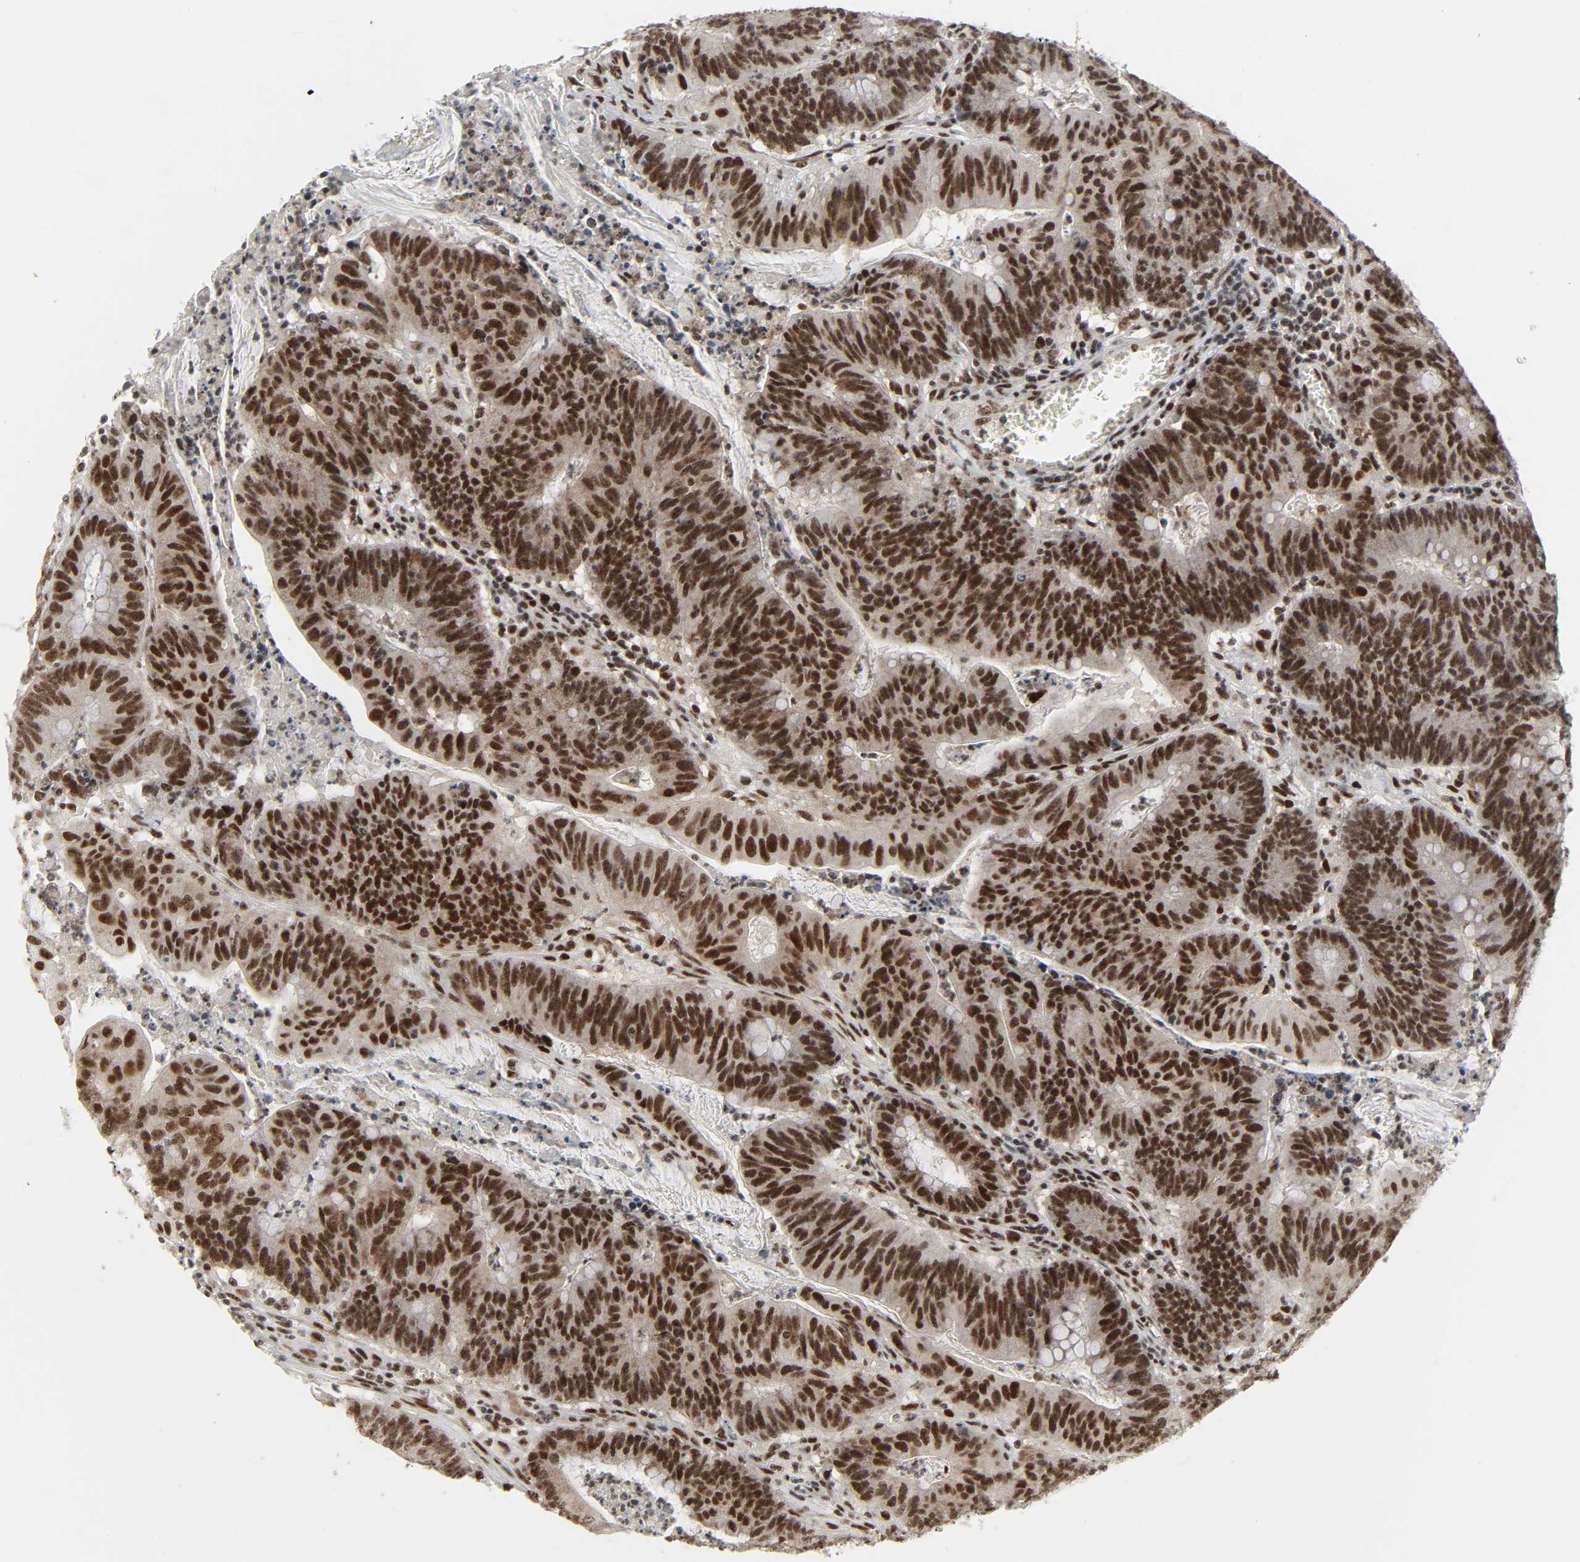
{"staining": {"intensity": "strong", "quantity": ">75%", "location": "nuclear"}, "tissue": "colorectal cancer", "cell_type": "Tumor cells", "image_type": "cancer", "snomed": [{"axis": "morphology", "description": "Adenocarcinoma, NOS"}, {"axis": "topography", "description": "Colon"}], "caption": "This histopathology image reveals immunohistochemistry (IHC) staining of human colorectal cancer (adenocarcinoma), with high strong nuclear positivity in approximately >75% of tumor cells.", "gene": "CDK7", "patient": {"sex": "male", "age": 45}}